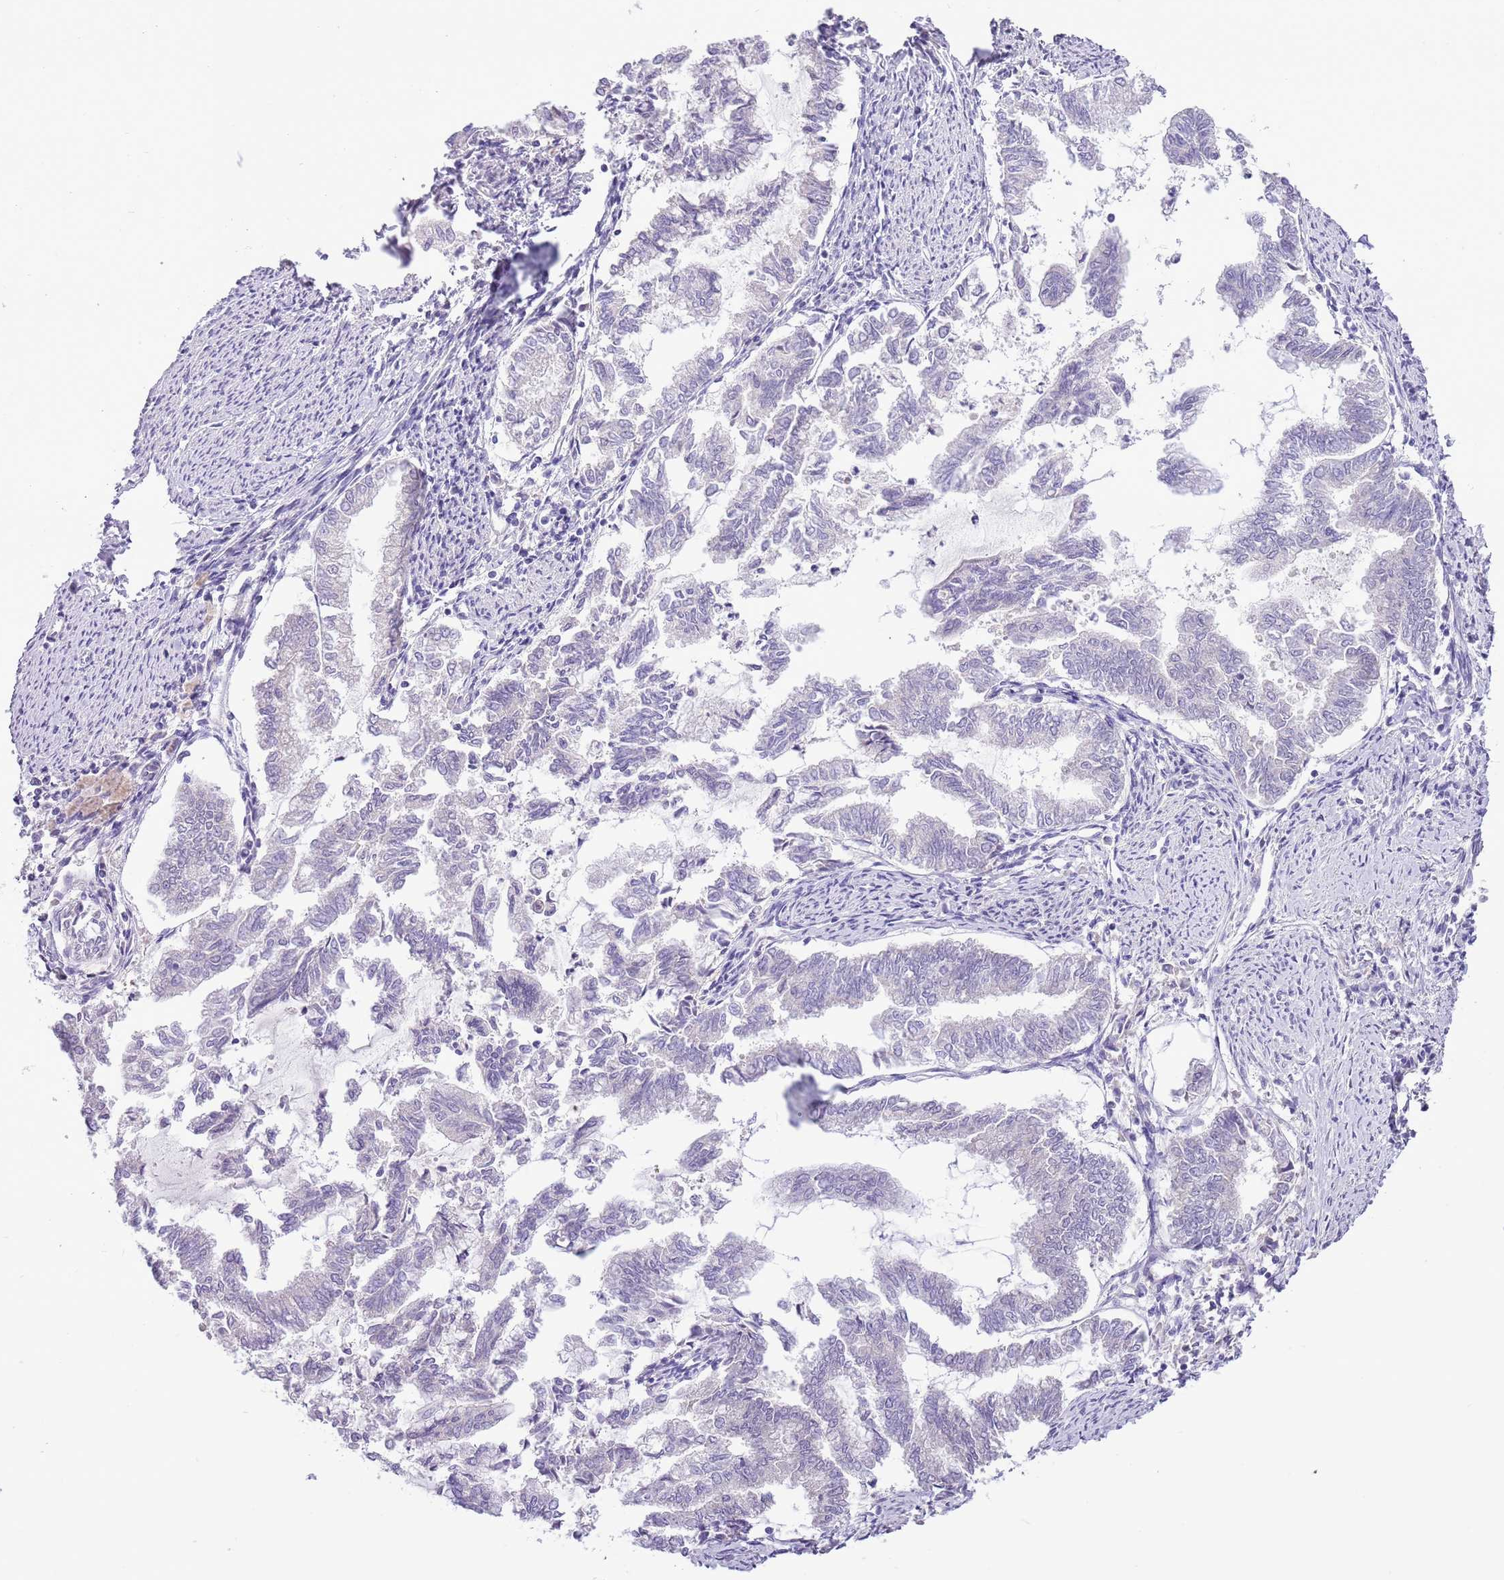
{"staining": {"intensity": "negative", "quantity": "none", "location": "none"}, "tissue": "endometrial cancer", "cell_type": "Tumor cells", "image_type": "cancer", "snomed": [{"axis": "morphology", "description": "Adenocarcinoma, NOS"}, {"axis": "topography", "description": "Endometrium"}], "caption": "Endometrial cancer was stained to show a protein in brown. There is no significant staining in tumor cells. The staining was performed using DAB (3,3'-diaminobenzidine) to visualize the protein expression in brown, while the nuclei were stained in blue with hematoxylin (Magnification: 20x).", "gene": "FBRSL1", "patient": {"sex": "female", "age": 79}}